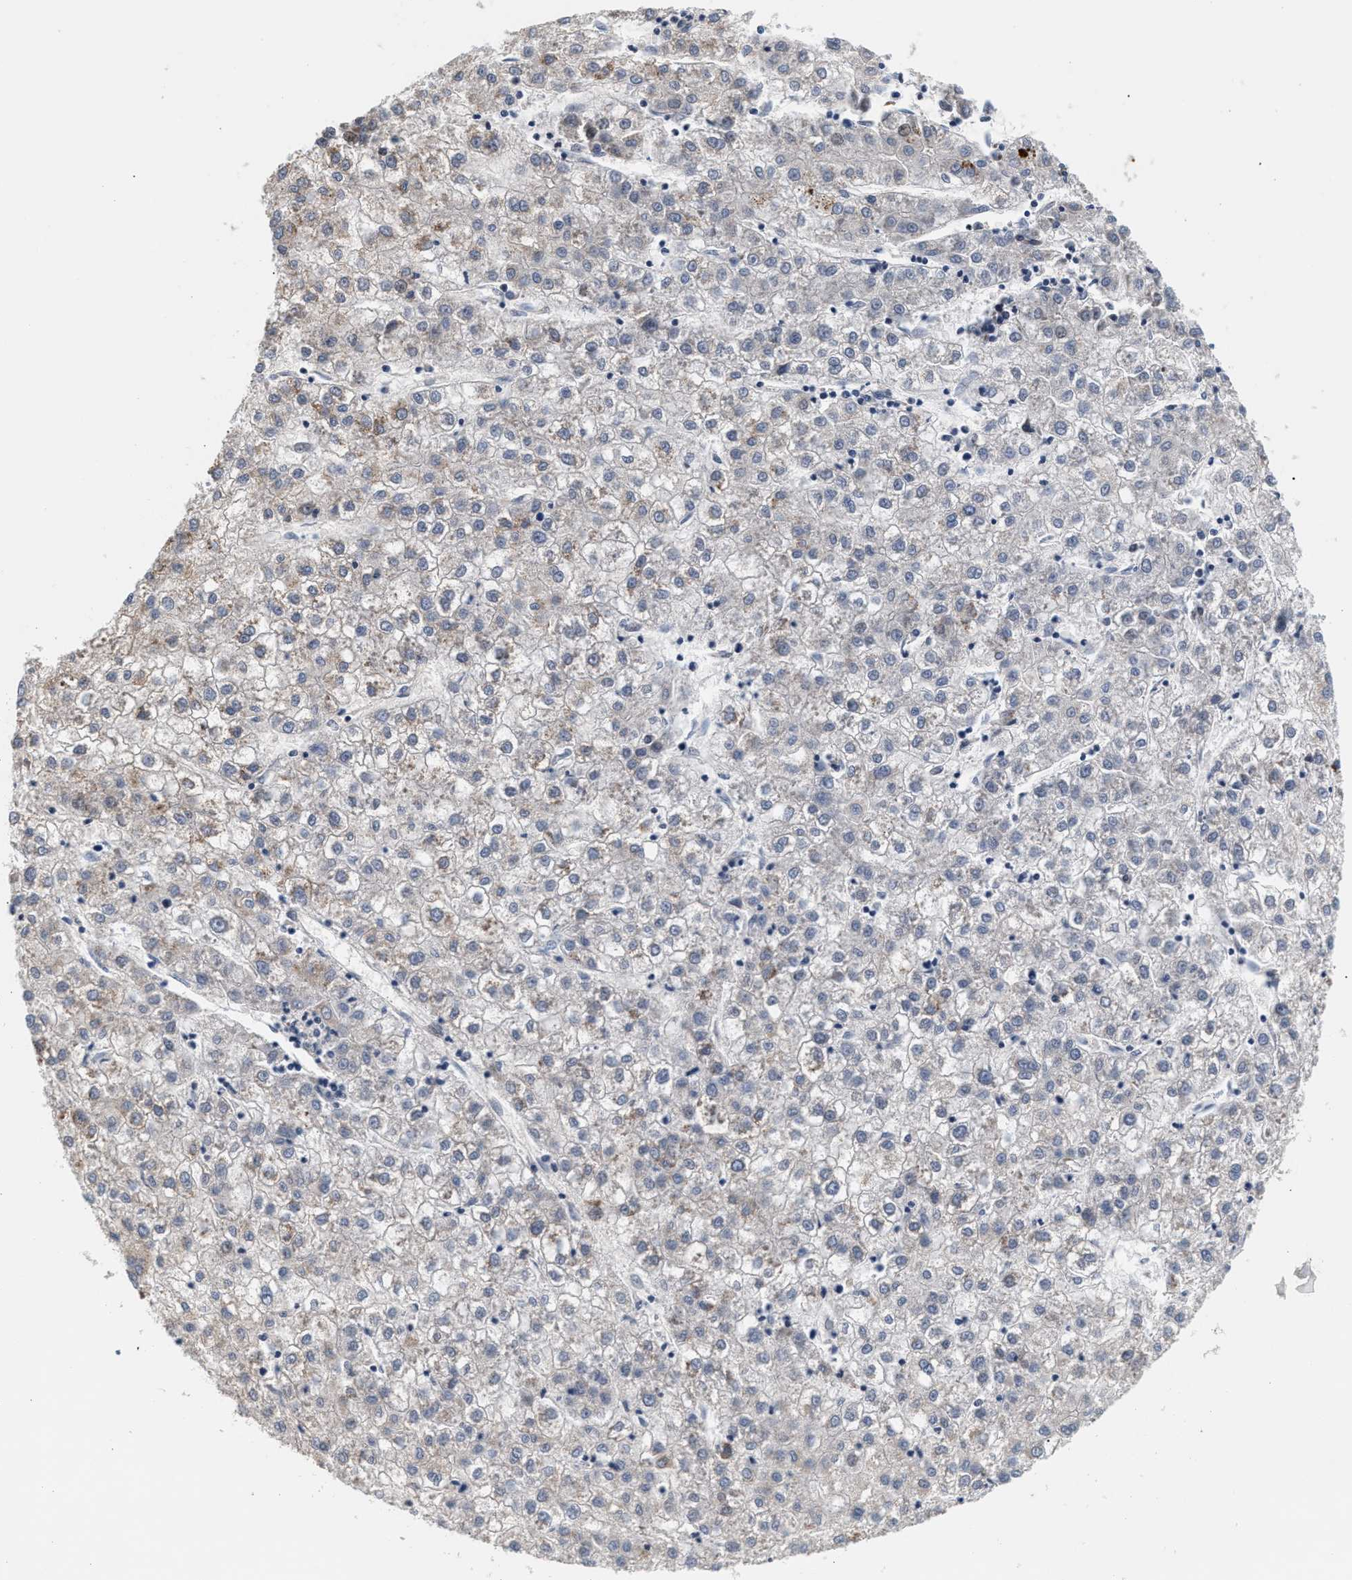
{"staining": {"intensity": "negative", "quantity": "none", "location": "none"}, "tissue": "liver cancer", "cell_type": "Tumor cells", "image_type": "cancer", "snomed": [{"axis": "morphology", "description": "Carcinoma, Hepatocellular, NOS"}, {"axis": "topography", "description": "Liver"}], "caption": "This image is of liver hepatocellular carcinoma stained with immunohistochemistry to label a protein in brown with the nuclei are counter-stained blue. There is no positivity in tumor cells. (DAB (3,3'-diaminobenzidine) immunohistochemistry (IHC), high magnification).", "gene": "SGK1", "patient": {"sex": "male", "age": 72}}